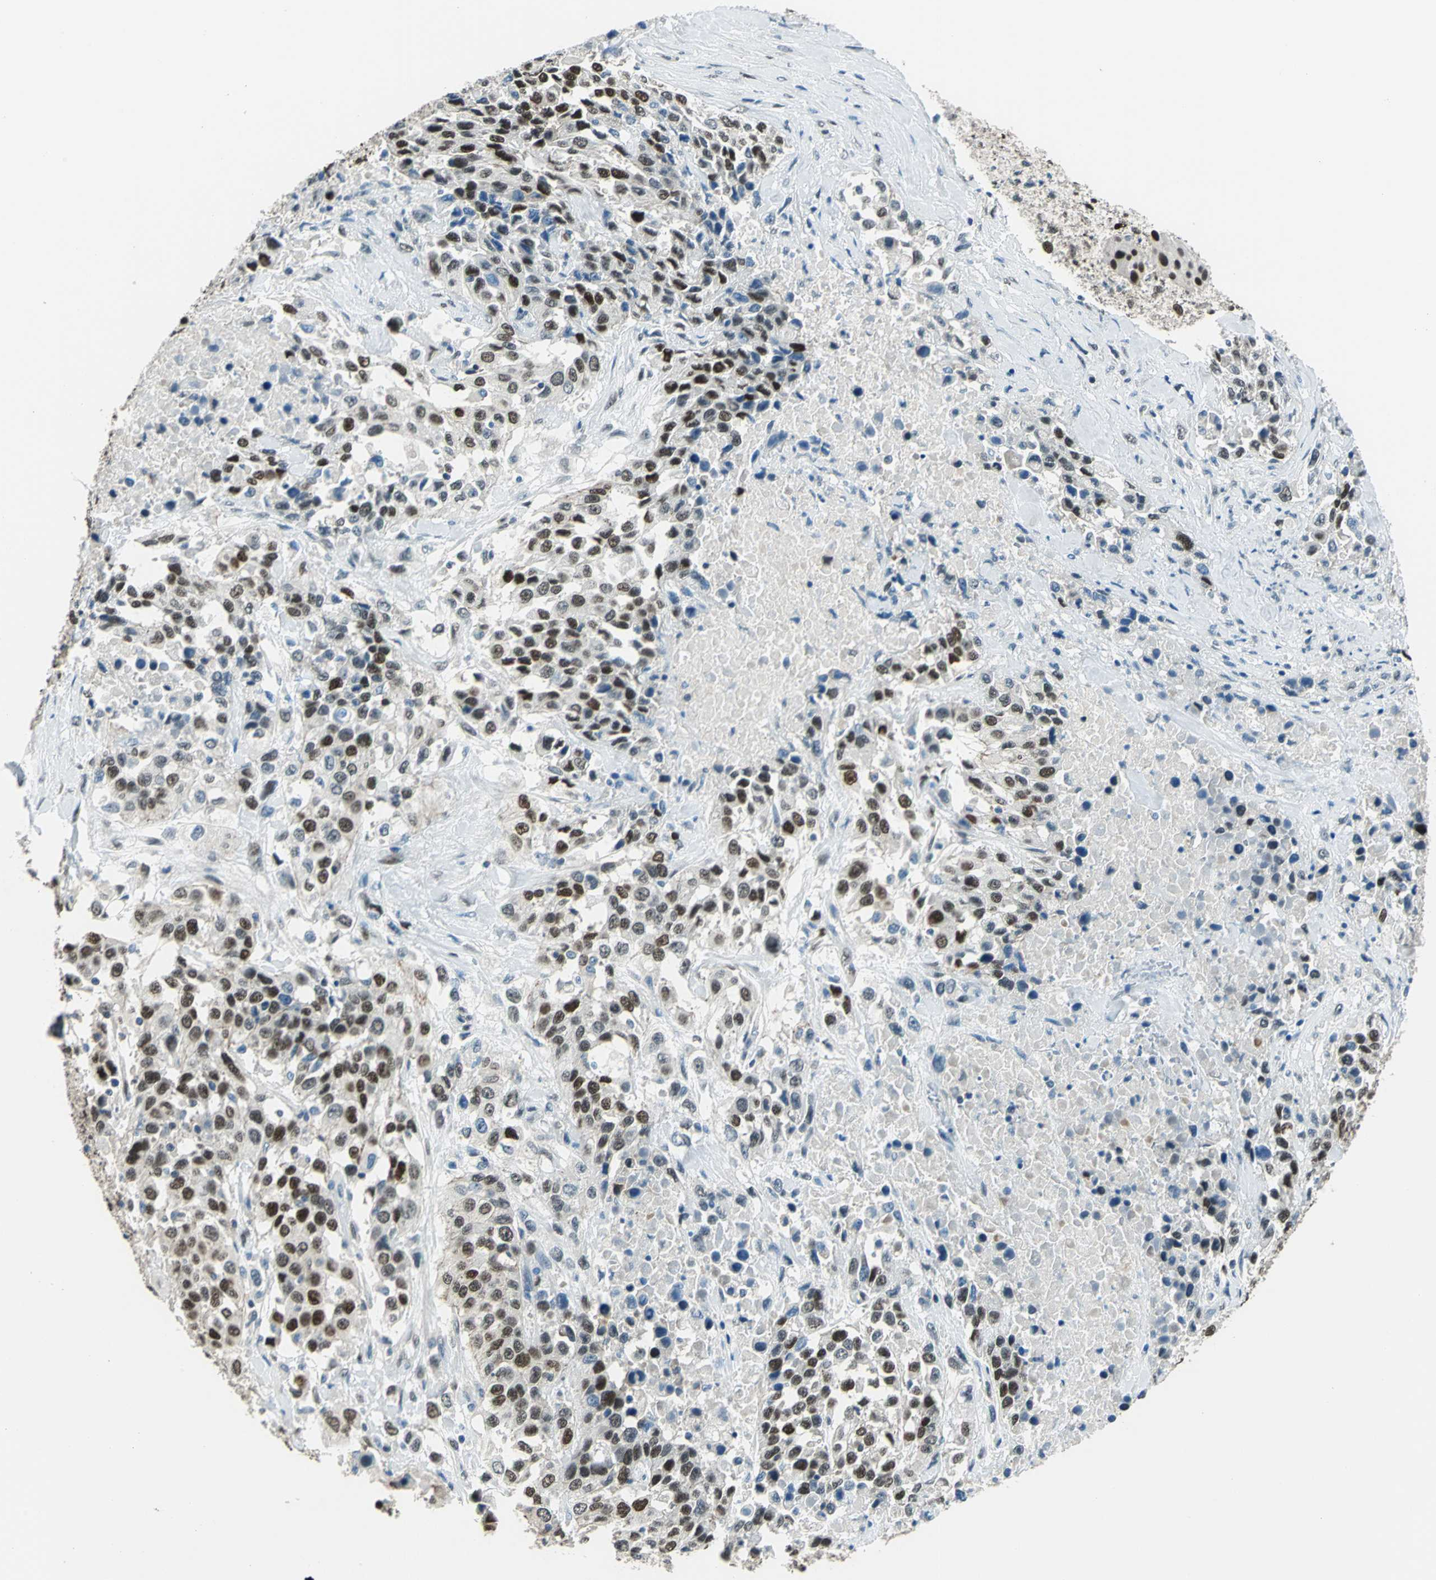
{"staining": {"intensity": "strong", "quantity": ">75%", "location": "nuclear"}, "tissue": "urothelial cancer", "cell_type": "Tumor cells", "image_type": "cancer", "snomed": [{"axis": "morphology", "description": "Urothelial carcinoma, High grade"}, {"axis": "topography", "description": "Urinary bladder"}], "caption": "Brown immunohistochemical staining in high-grade urothelial carcinoma demonstrates strong nuclear staining in approximately >75% of tumor cells. The staining was performed using DAB (3,3'-diaminobenzidine) to visualize the protein expression in brown, while the nuclei were stained in blue with hematoxylin (Magnification: 20x).", "gene": "NFIA", "patient": {"sex": "female", "age": 80}}